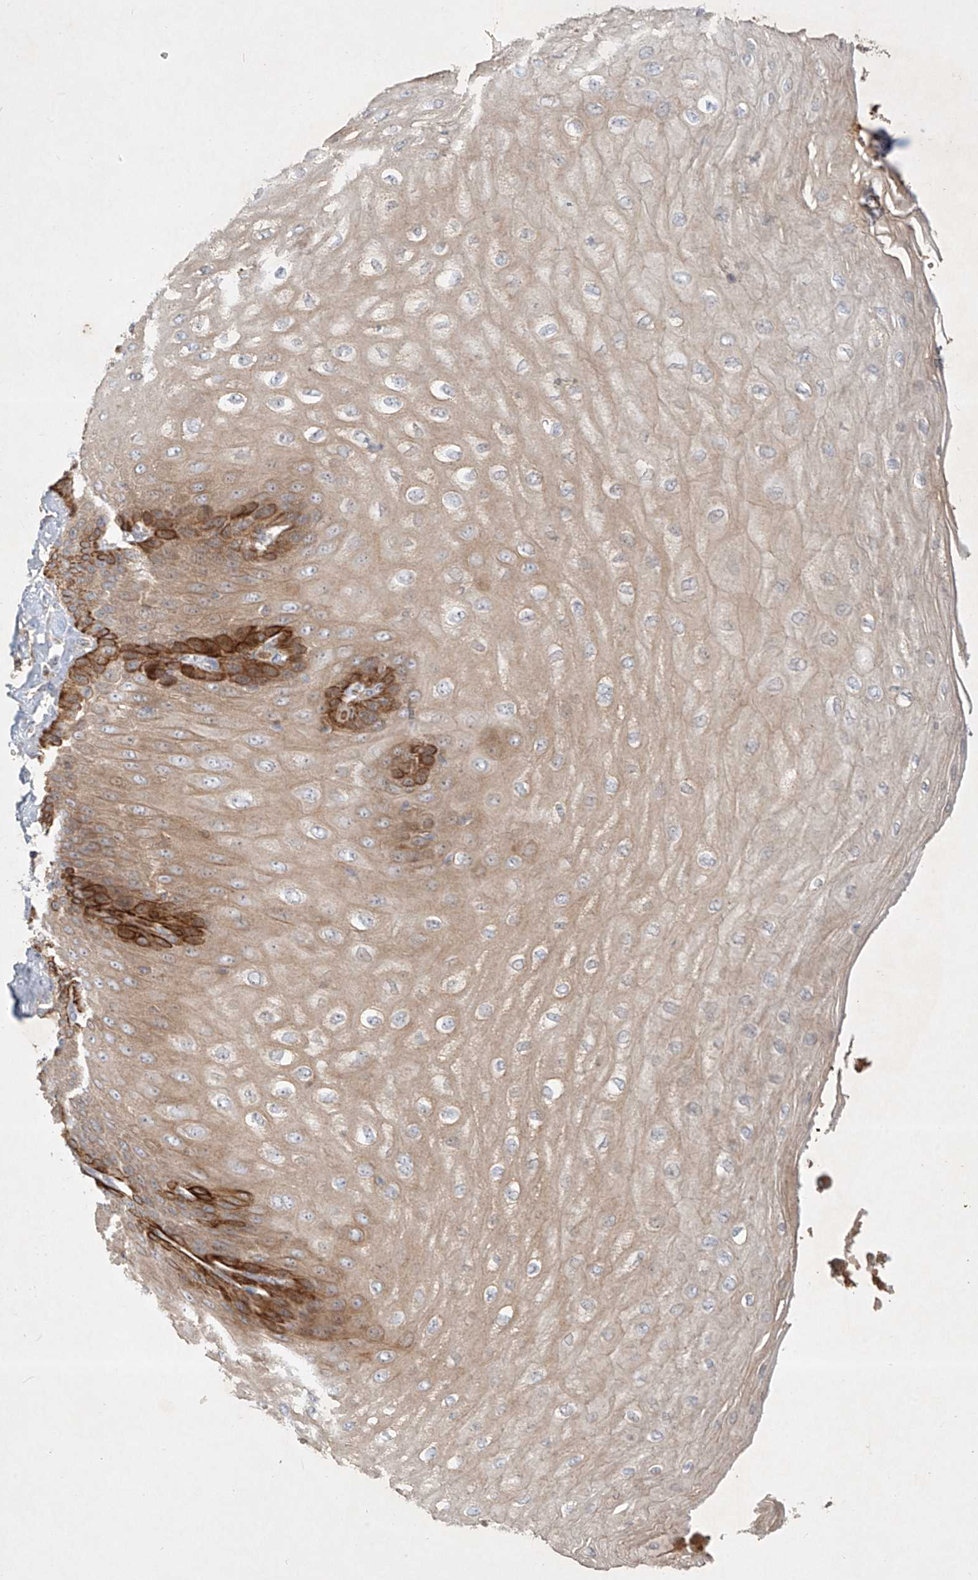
{"staining": {"intensity": "strong", "quantity": "<25%", "location": "cytoplasmic/membranous"}, "tissue": "esophagus", "cell_type": "Squamous epithelial cells", "image_type": "normal", "snomed": [{"axis": "morphology", "description": "Normal tissue, NOS"}, {"axis": "topography", "description": "Esophagus"}], "caption": "Immunohistochemistry (DAB) staining of benign human esophagus reveals strong cytoplasmic/membranous protein staining in approximately <25% of squamous epithelial cells.", "gene": "KPNA7", "patient": {"sex": "male", "age": 60}}